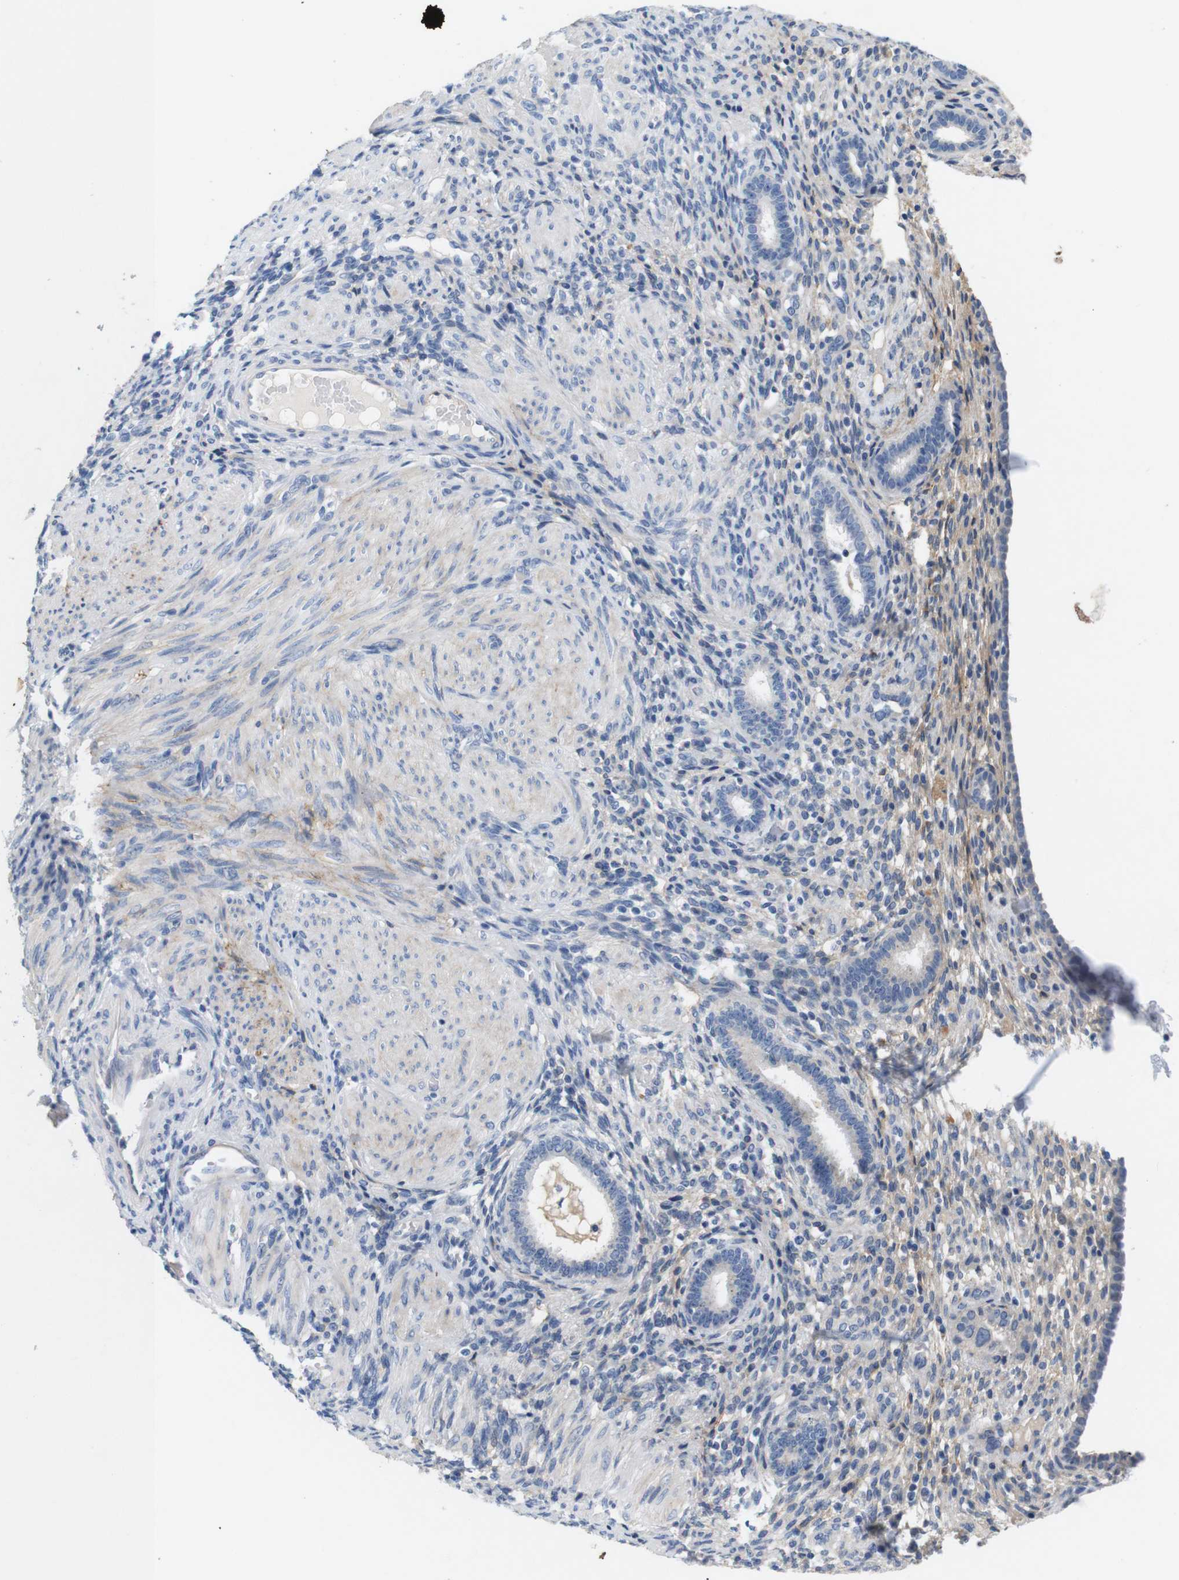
{"staining": {"intensity": "weak", "quantity": "<25%", "location": "cytoplasmic/membranous"}, "tissue": "endometrium", "cell_type": "Cells in endometrial stroma", "image_type": "normal", "snomed": [{"axis": "morphology", "description": "Normal tissue, NOS"}, {"axis": "topography", "description": "Endometrium"}], "caption": "Image shows no significant protein expression in cells in endometrial stroma of normal endometrium. (DAB (3,3'-diaminobenzidine) IHC, high magnification).", "gene": "ITGA5", "patient": {"sex": "female", "age": 72}}